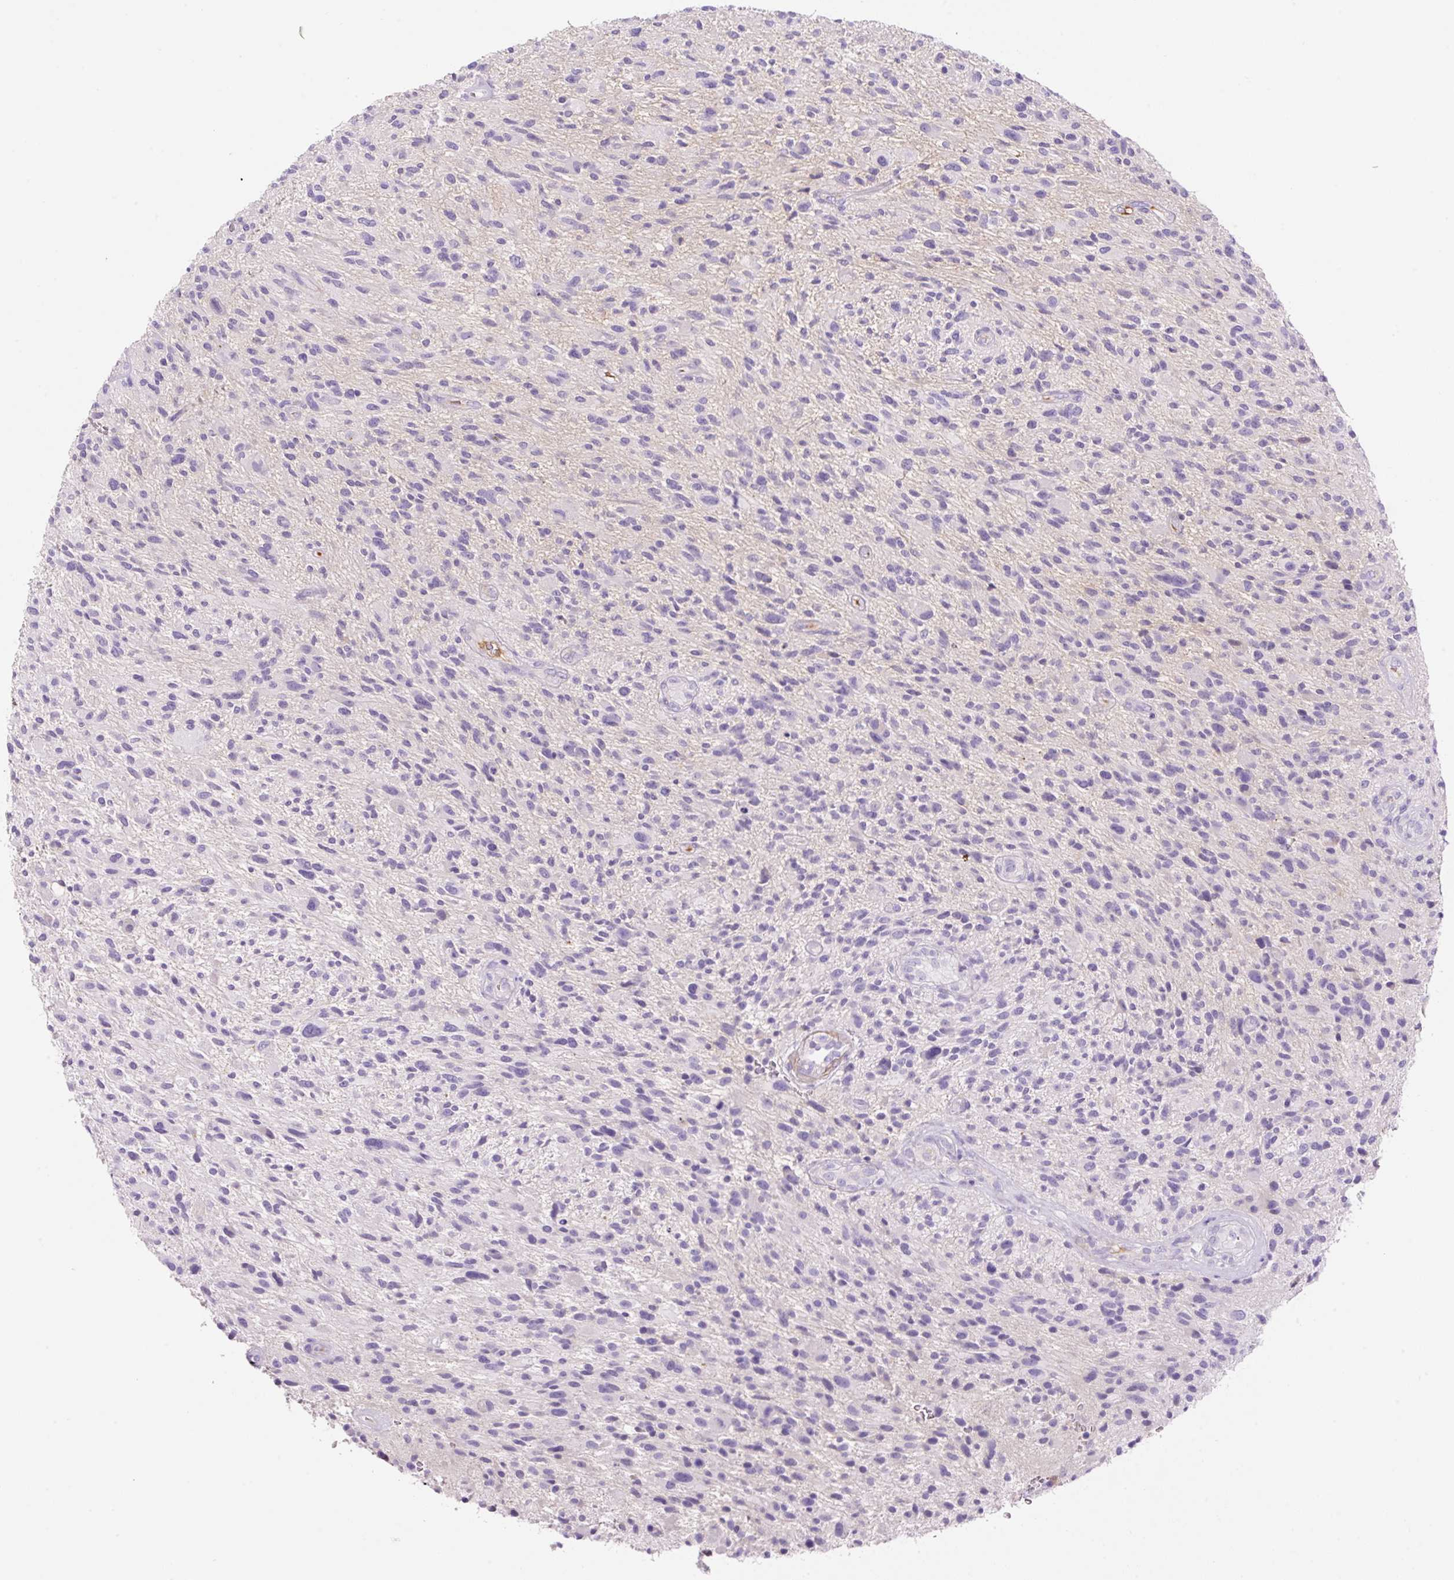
{"staining": {"intensity": "negative", "quantity": "none", "location": "none"}, "tissue": "glioma", "cell_type": "Tumor cells", "image_type": "cancer", "snomed": [{"axis": "morphology", "description": "Glioma, malignant, High grade"}, {"axis": "topography", "description": "Brain"}], "caption": "An IHC histopathology image of malignant high-grade glioma is shown. There is no staining in tumor cells of malignant high-grade glioma. (DAB IHC, high magnification).", "gene": "TDRD15", "patient": {"sex": "male", "age": 47}}